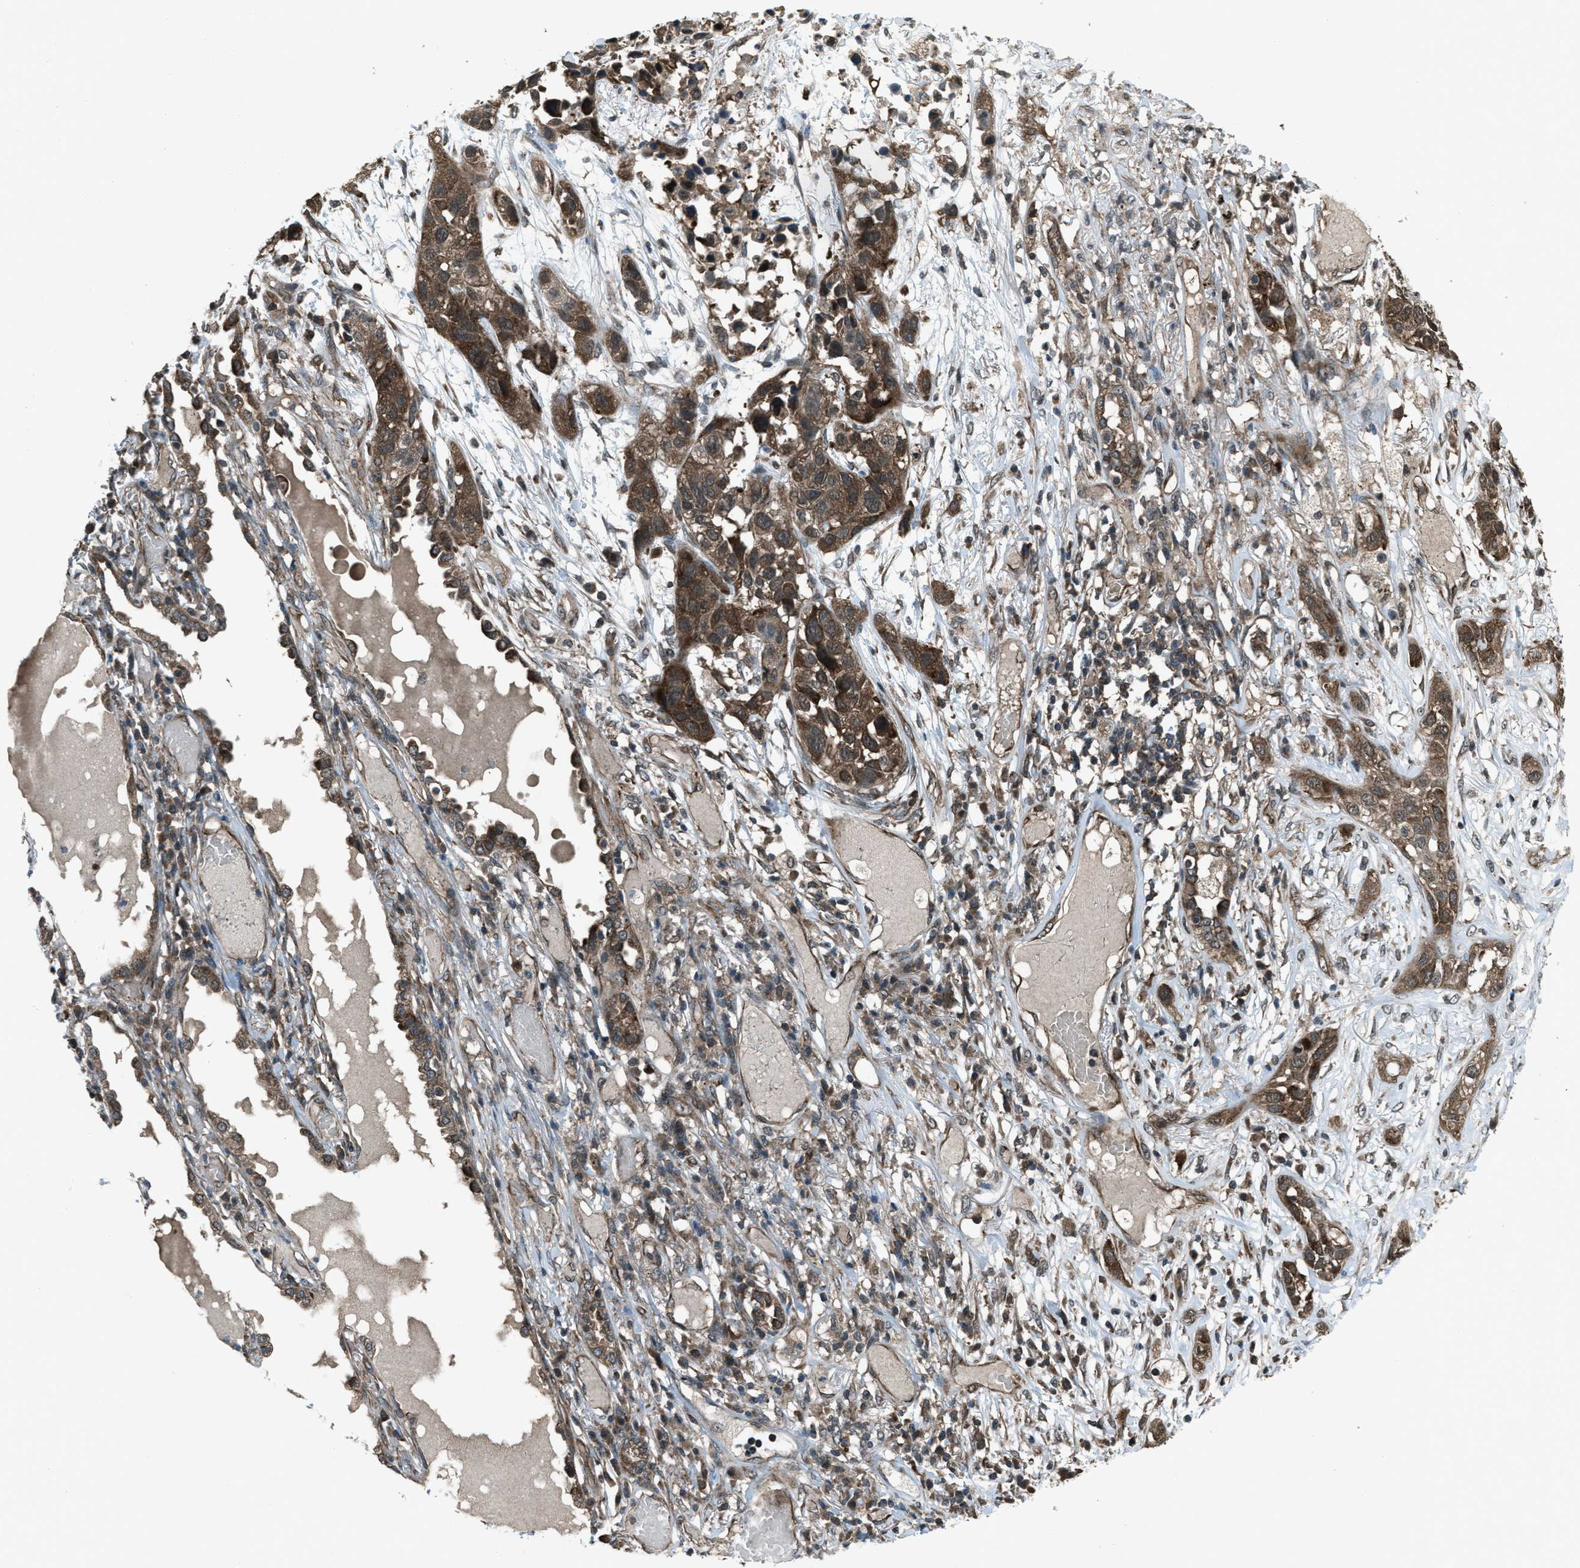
{"staining": {"intensity": "moderate", "quantity": ">75%", "location": "cytoplasmic/membranous"}, "tissue": "lung cancer", "cell_type": "Tumor cells", "image_type": "cancer", "snomed": [{"axis": "morphology", "description": "Squamous cell carcinoma, NOS"}, {"axis": "topography", "description": "Lung"}], "caption": "Moderate cytoplasmic/membranous expression for a protein is appreciated in approximately >75% of tumor cells of lung squamous cell carcinoma using IHC.", "gene": "ASAP2", "patient": {"sex": "male", "age": 71}}